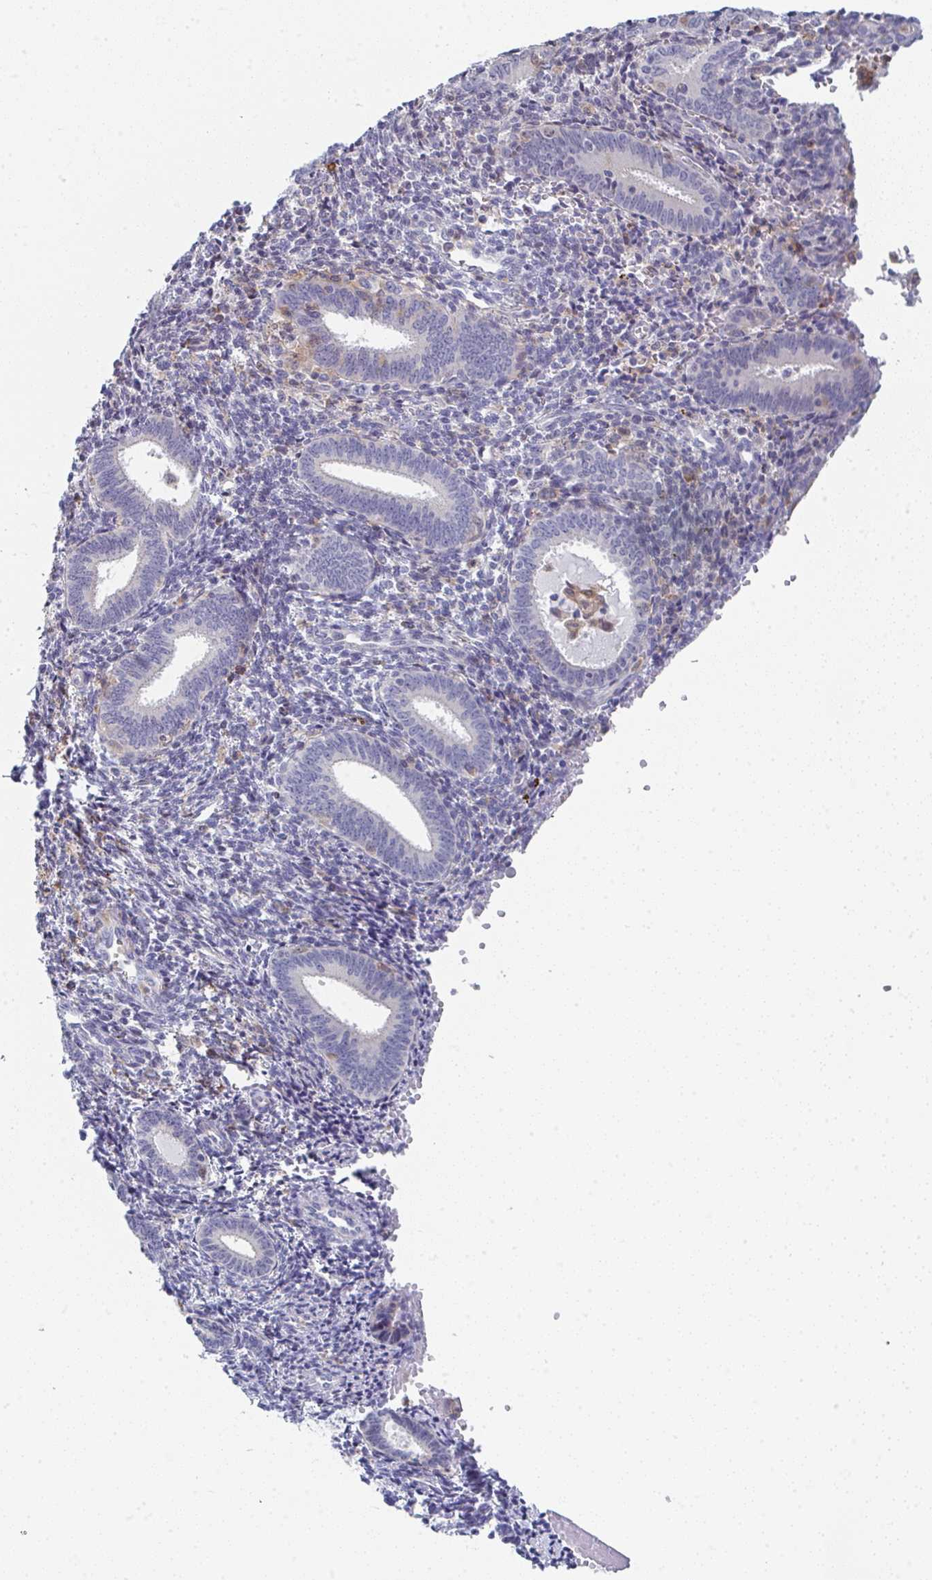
{"staining": {"intensity": "negative", "quantity": "none", "location": "none"}, "tissue": "endometrium", "cell_type": "Cells in endometrial stroma", "image_type": "normal", "snomed": [{"axis": "morphology", "description": "Normal tissue, NOS"}, {"axis": "topography", "description": "Endometrium"}], "caption": "Endometrium was stained to show a protein in brown. There is no significant staining in cells in endometrial stroma. (DAB immunohistochemistry visualized using brightfield microscopy, high magnification).", "gene": "KLHL33", "patient": {"sex": "female", "age": 41}}